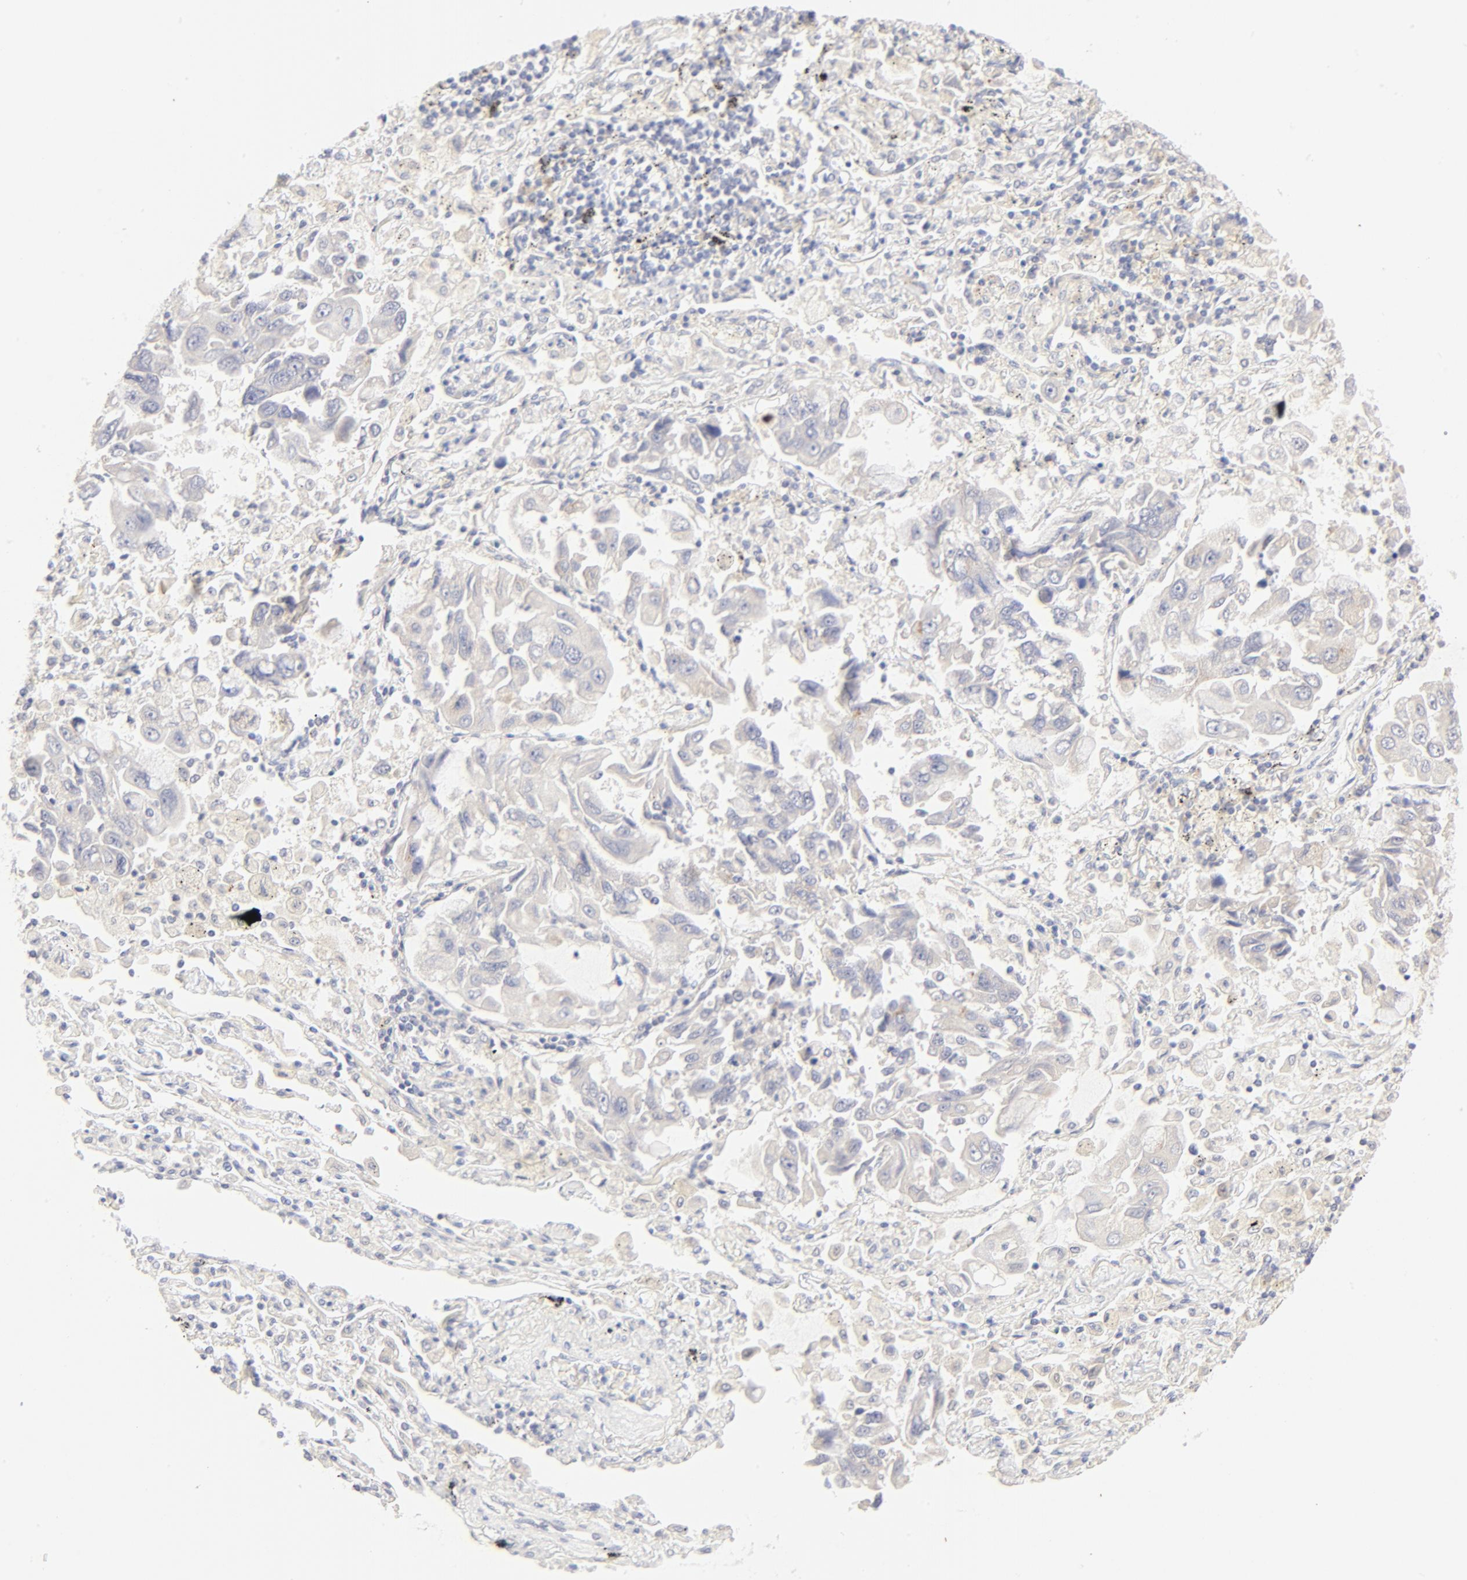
{"staining": {"intensity": "moderate", "quantity": "<25%", "location": "cytoplasmic/membranous"}, "tissue": "lung cancer", "cell_type": "Tumor cells", "image_type": "cancer", "snomed": [{"axis": "morphology", "description": "Adenocarcinoma, NOS"}, {"axis": "topography", "description": "Lung"}], "caption": "Immunohistochemistry (IHC) (DAB) staining of human lung cancer displays moderate cytoplasmic/membranous protein positivity in about <25% of tumor cells.", "gene": "NKX2-2", "patient": {"sex": "male", "age": 64}}